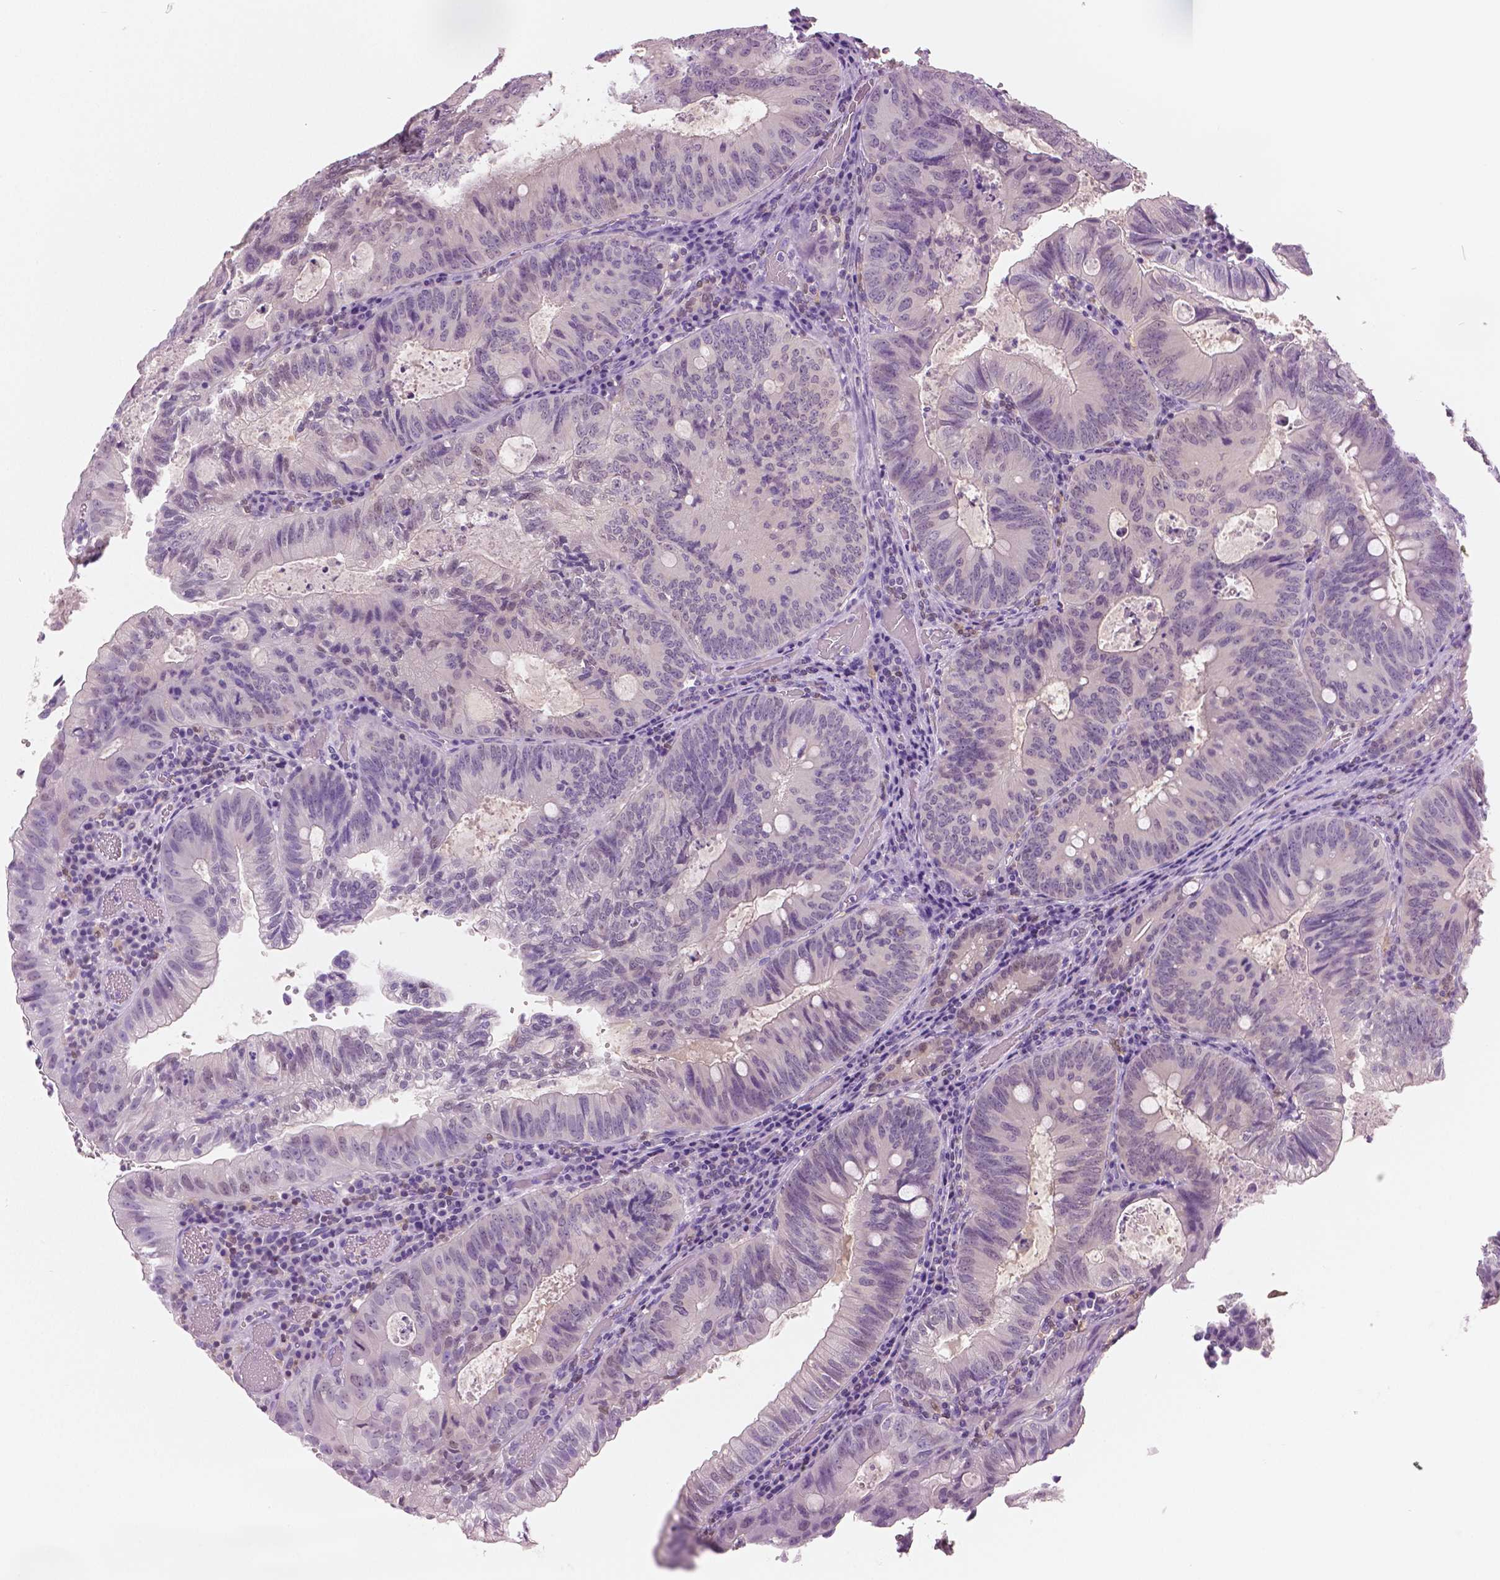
{"staining": {"intensity": "negative", "quantity": "none", "location": "none"}, "tissue": "colorectal cancer", "cell_type": "Tumor cells", "image_type": "cancer", "snomed": [{"axis": "morphology", "description": "Adenocarcinoma, NOS"}, {"axis": "topography", "description": "Colon"}], "caption": "Tumor cells are negative for protein expression in human colorectal adenocarcinoma.", "gene": "GALM", "patient": {"sex": "male", "age": 67}}